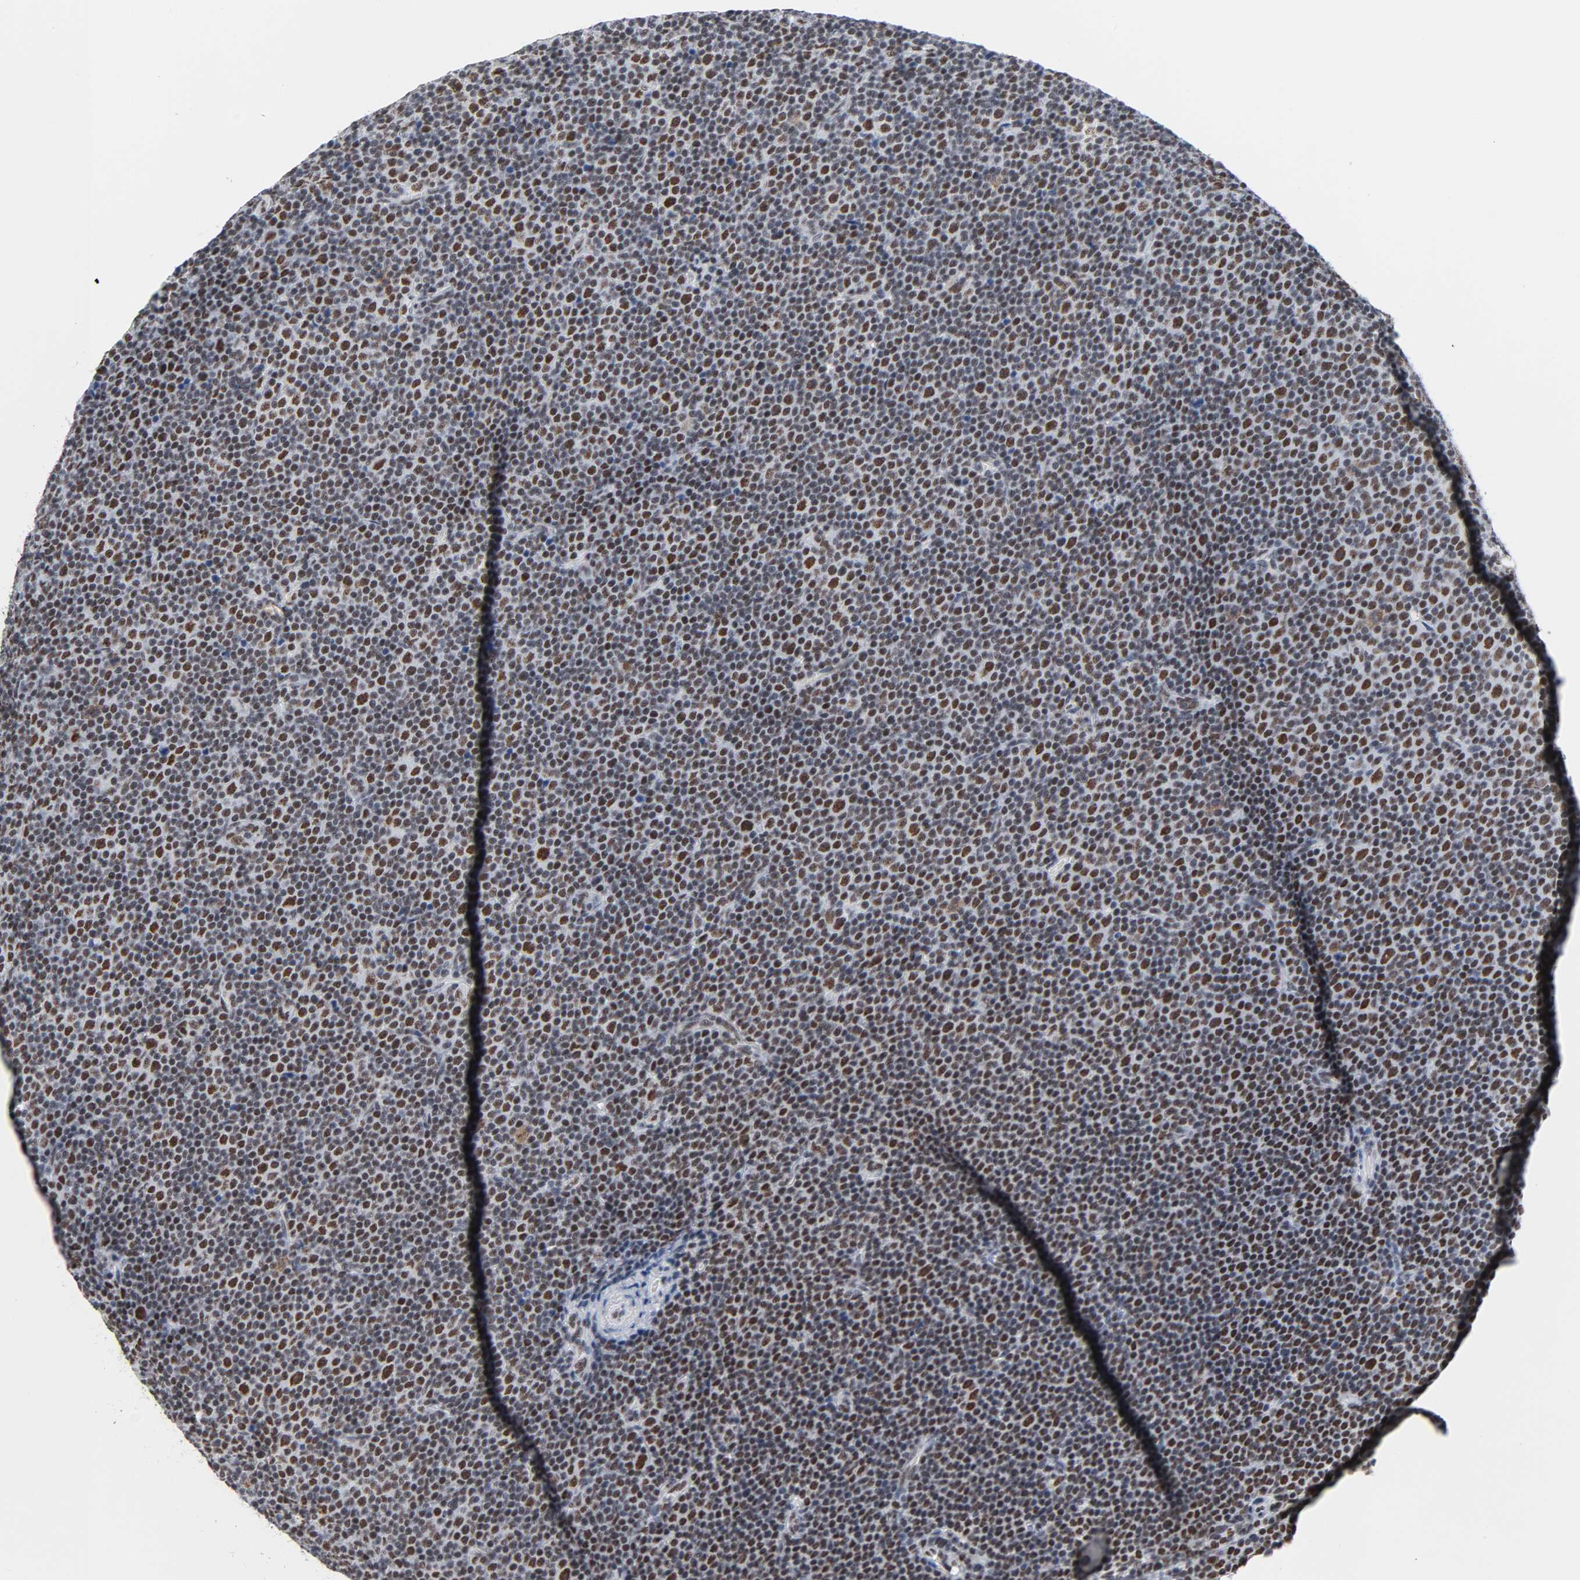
{"staining": {"intensity": "moderate", "quantity": ">75%", "location": "nuclear"}, "tissue": "lymphoma", "cell_type": "Tumor cells", "image_type": "cancer", "snomed": [{"axis": "morphology", "description": "Malignant lymphoma, non-Hodgkin's type, Low grade"}, {"axis": "topography", "description": "Lymph node"}], "caption": "An immunohistochemistry (IHC) histopathology image of neoplastic tissue is shown. Protein staining in brown labels moderate nuclear positivity in malignant lymphoma, non-Hodgkin's type (low-grade) within tumor cells. (DAB (3,3'-diaminobenzidine) IHC, brown staining for protein, blue staining for nuclei).", "gene": "CSTF2", "patient": {"sex": "female", "age": 67}}